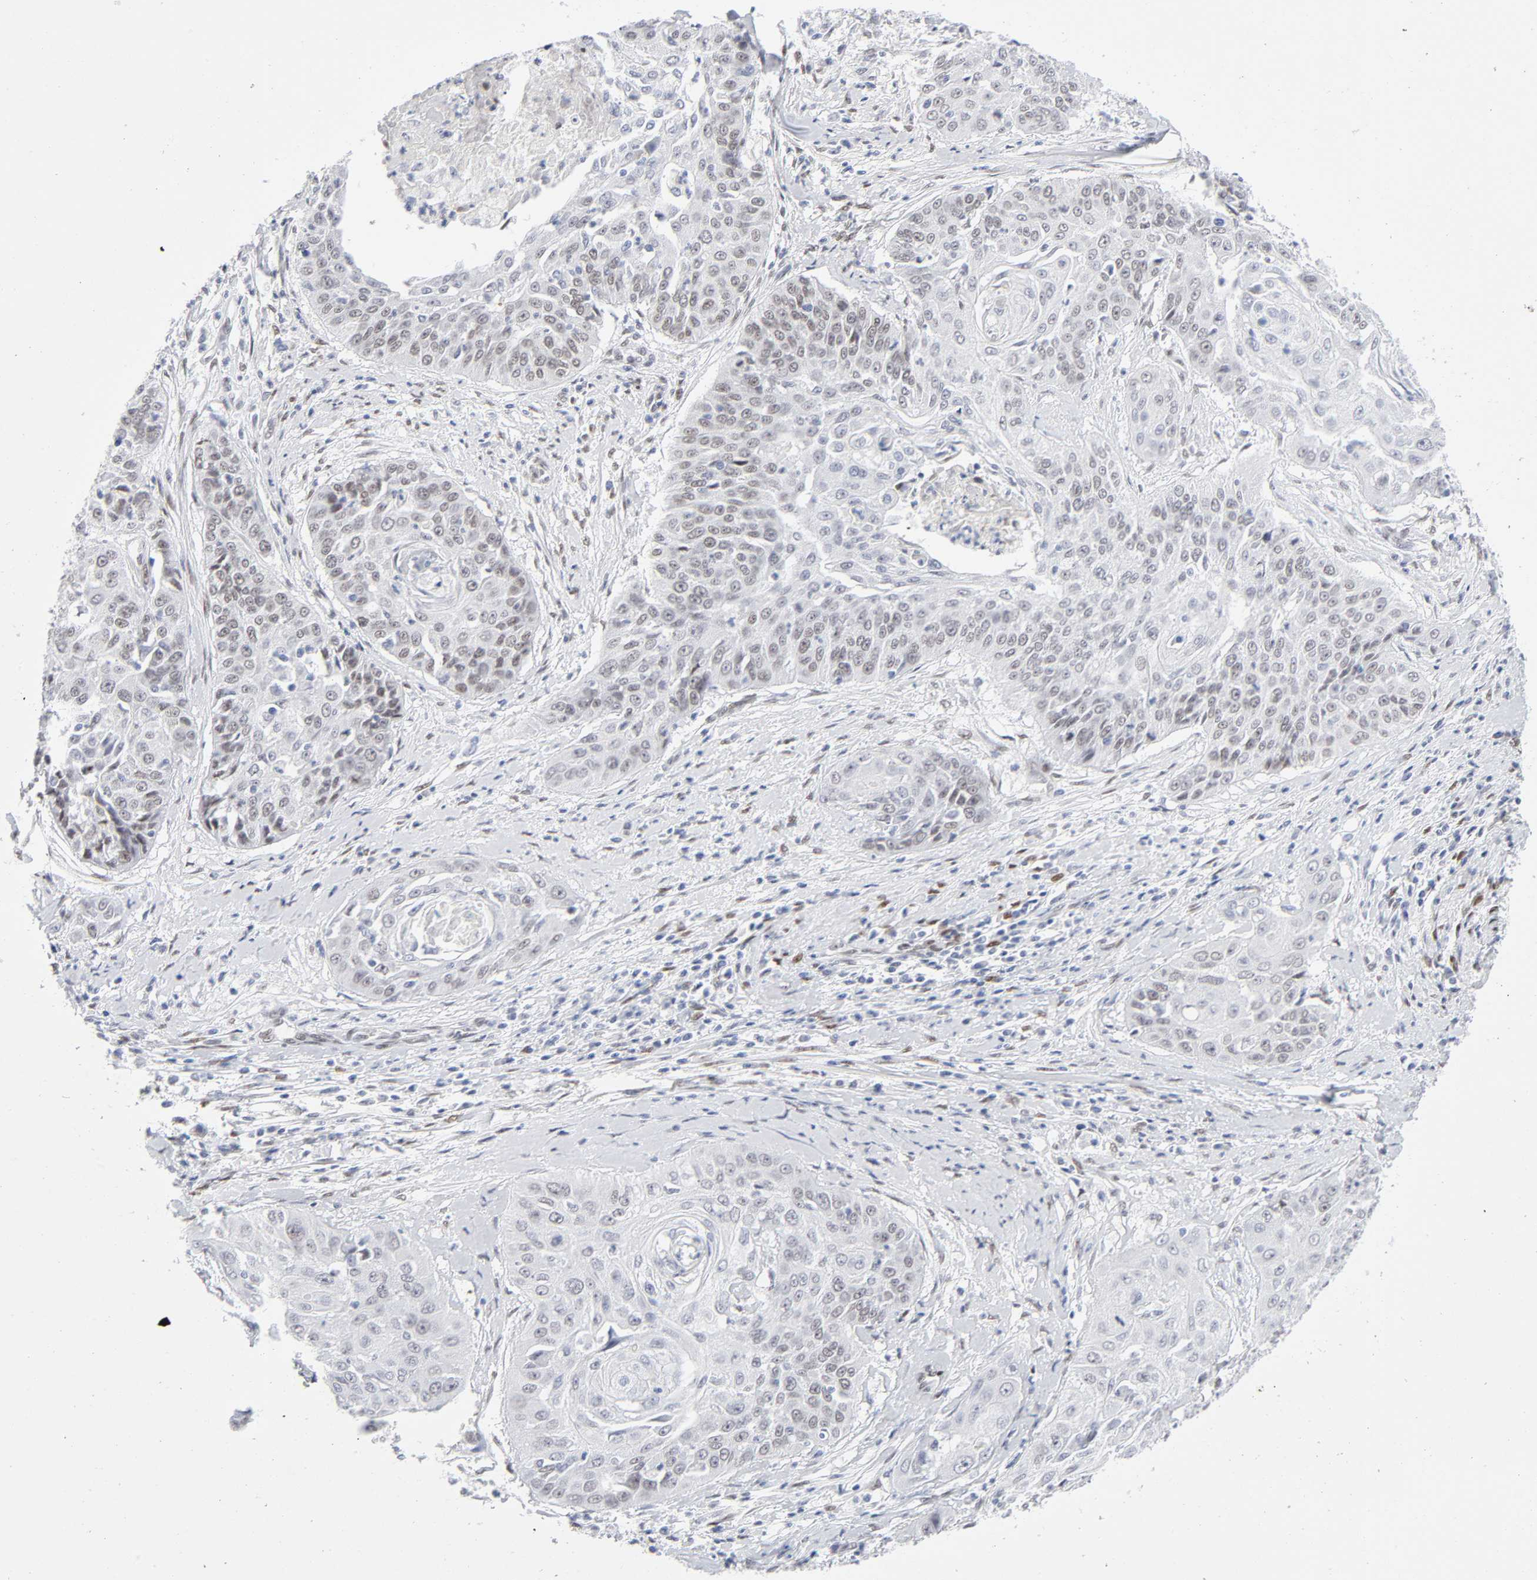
{"staining": {"intensity": "weak", "quantity": ">75%", "location": "nuclear"}, "tissue": "cervical cancer", "cell_type": "Tumor cells", "image_type": "cancer", "snomed": [{"axis": "morphology", "description": "Squamous cell carcinoma, NOS"}, {"axis": "topography", "description": "Cervix"}], "caption": "Immunohistochemistry (IHC) (DAB (3,3'-diaminobenzidine)) staining of human squamous cell carcinoma (cervical) displays weak nuclear protein expression in approximately >75% of tumor cells. (brown staining indicates protein expression, while blue staining denotes nuclei).", "gene": "NFIC", "patient": {"sex": "female", "age": 64}}